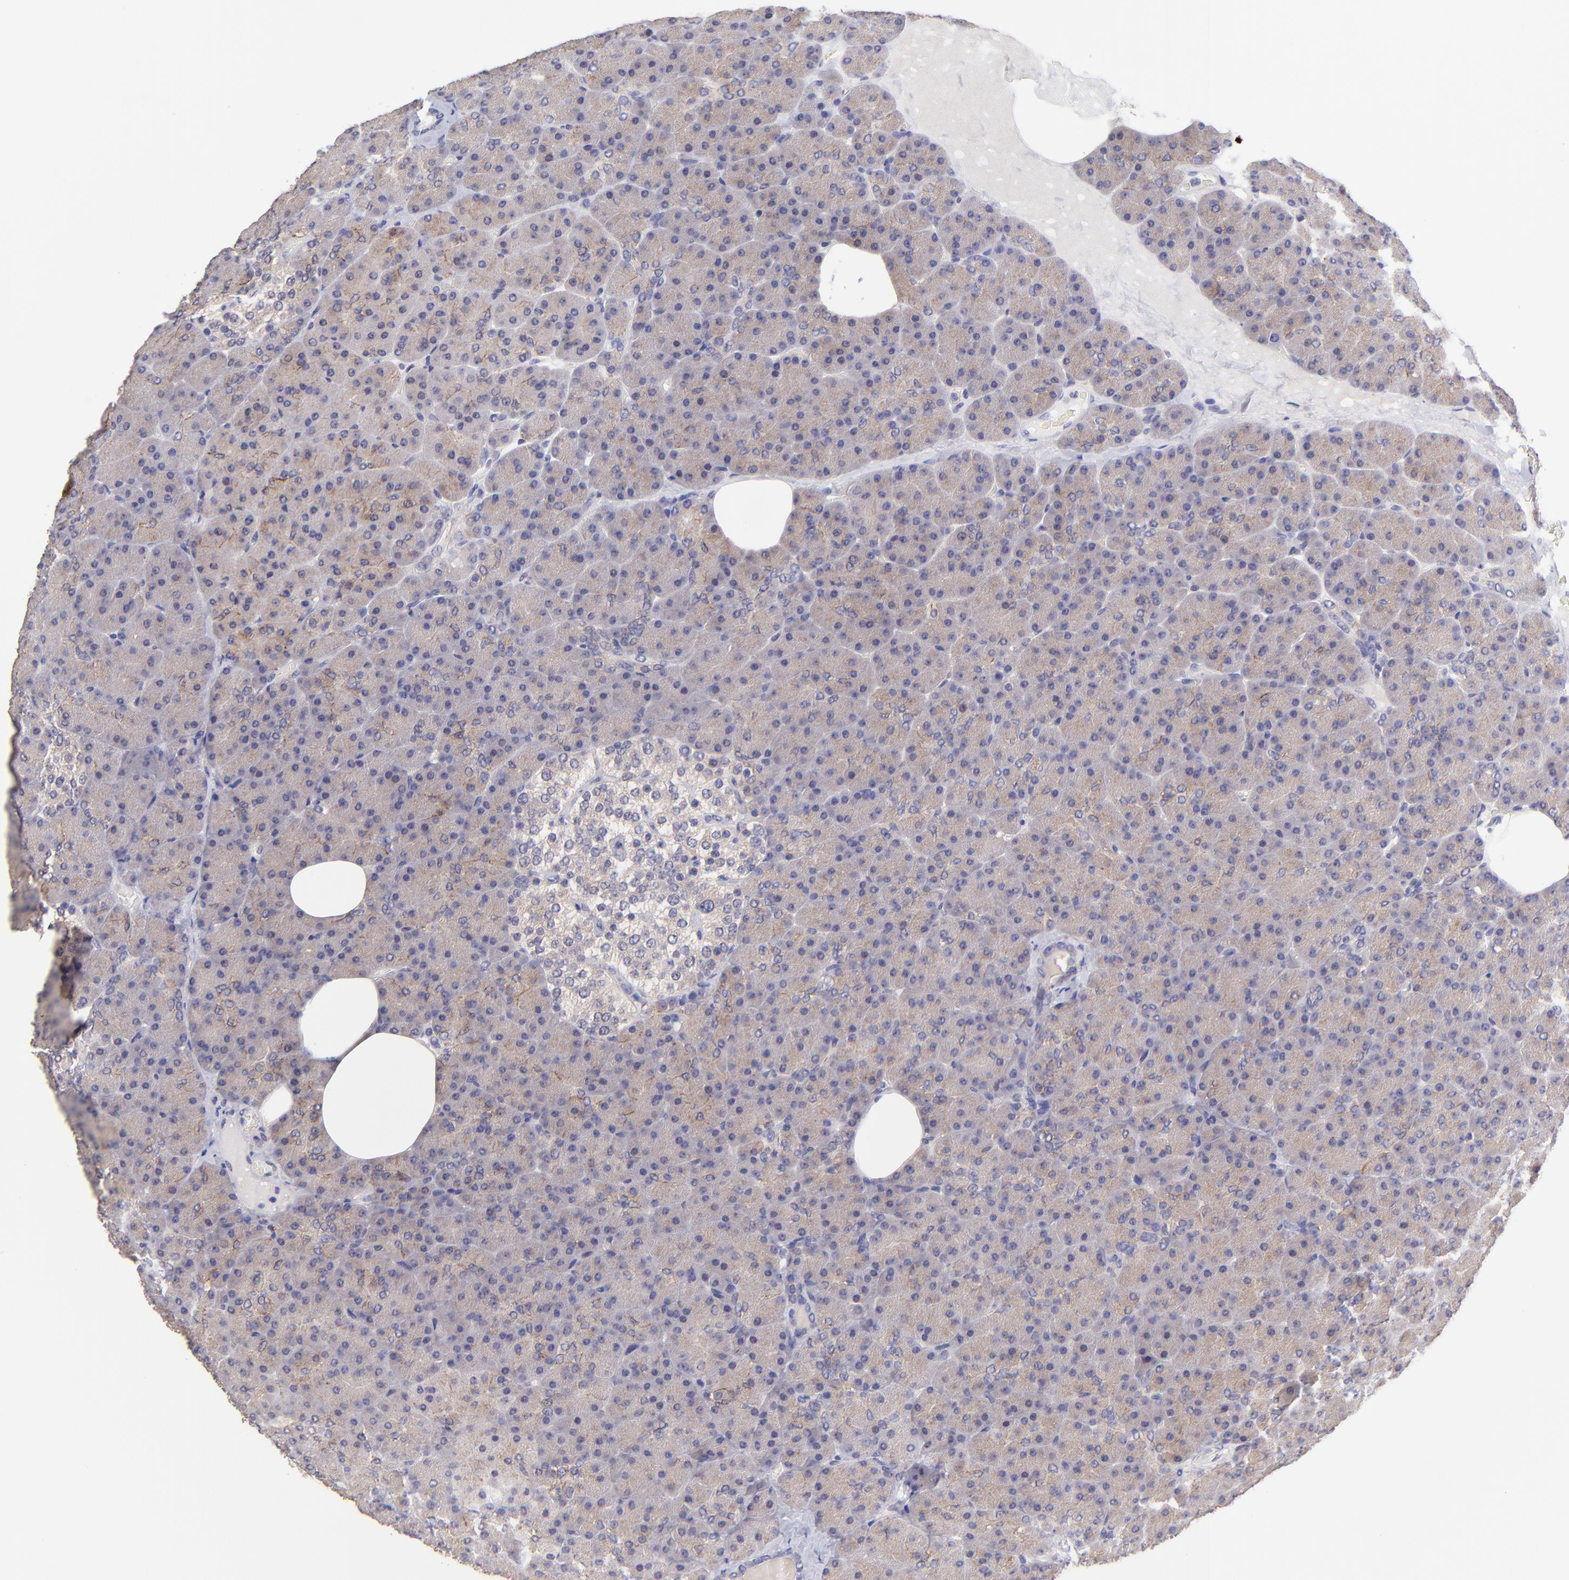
{"staining": {"intensity": "moderate", "quantity": ">75%", "location": "cytoplasmic/membranous"}, "tissue": "pancreas", "cell_type": "Exocrine glandular cells", "image_type": "normal", "snomed": [{"axis": "morphology", "description": "Normal tissue, NOS"}, {"axis": "topography", "description": "Pancreas"}], "caption": "A brown stain labels moderate cytoplasmic/membranous expression of a protein in exocrine glandular cells of unremarkable human pancreas. The staining was performed using DAB to visualize the protein expression in brown, while the nuclei were stained in blue with hematoxylin (Magnification: 20x).", "gene": "NSF", "patient": {"sex": "female", "age": 35}}